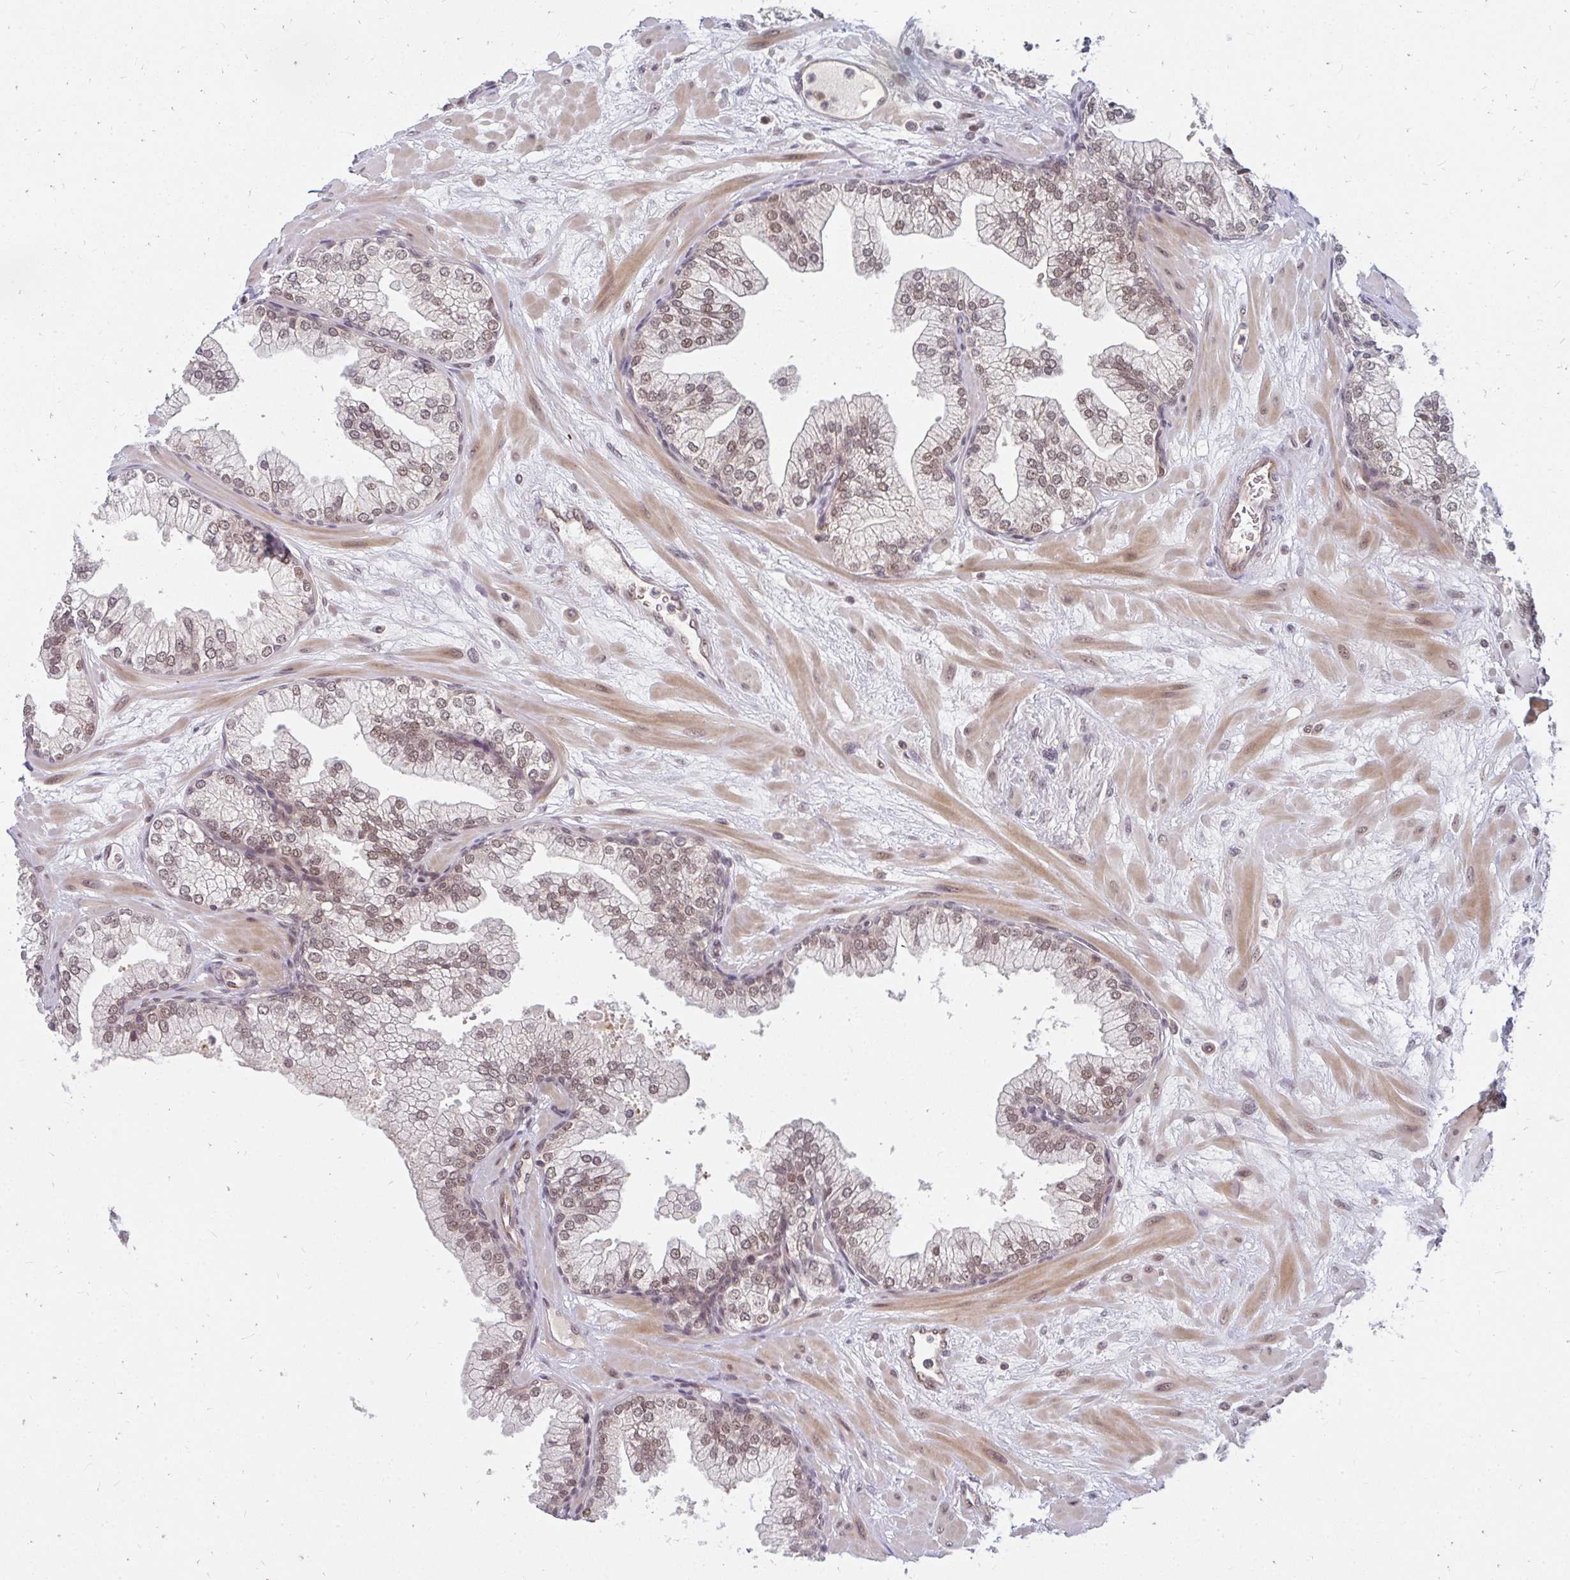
{"staining": {"intensity": "moderate", "quantity": ">75%", "location": "nuclear"}, "tissue": "prostate", "cell_type": "Glandular cells", "image_type": "normal", "snomed": [{"axis": "morphology", "description": "Normal tissue, NOS"}, {"axis": "topography", "description": "Prostate"}, {"axis": "topography", "description": "Peripheral nerve tissue"}], "caption": "Human prostate stained for a protein (brown) exhibits moderate nuclear positive expression in approximately >75% of glandular cells.", "gene": "GTF3C6", "patient": {"sex": "male", "age": 61}}